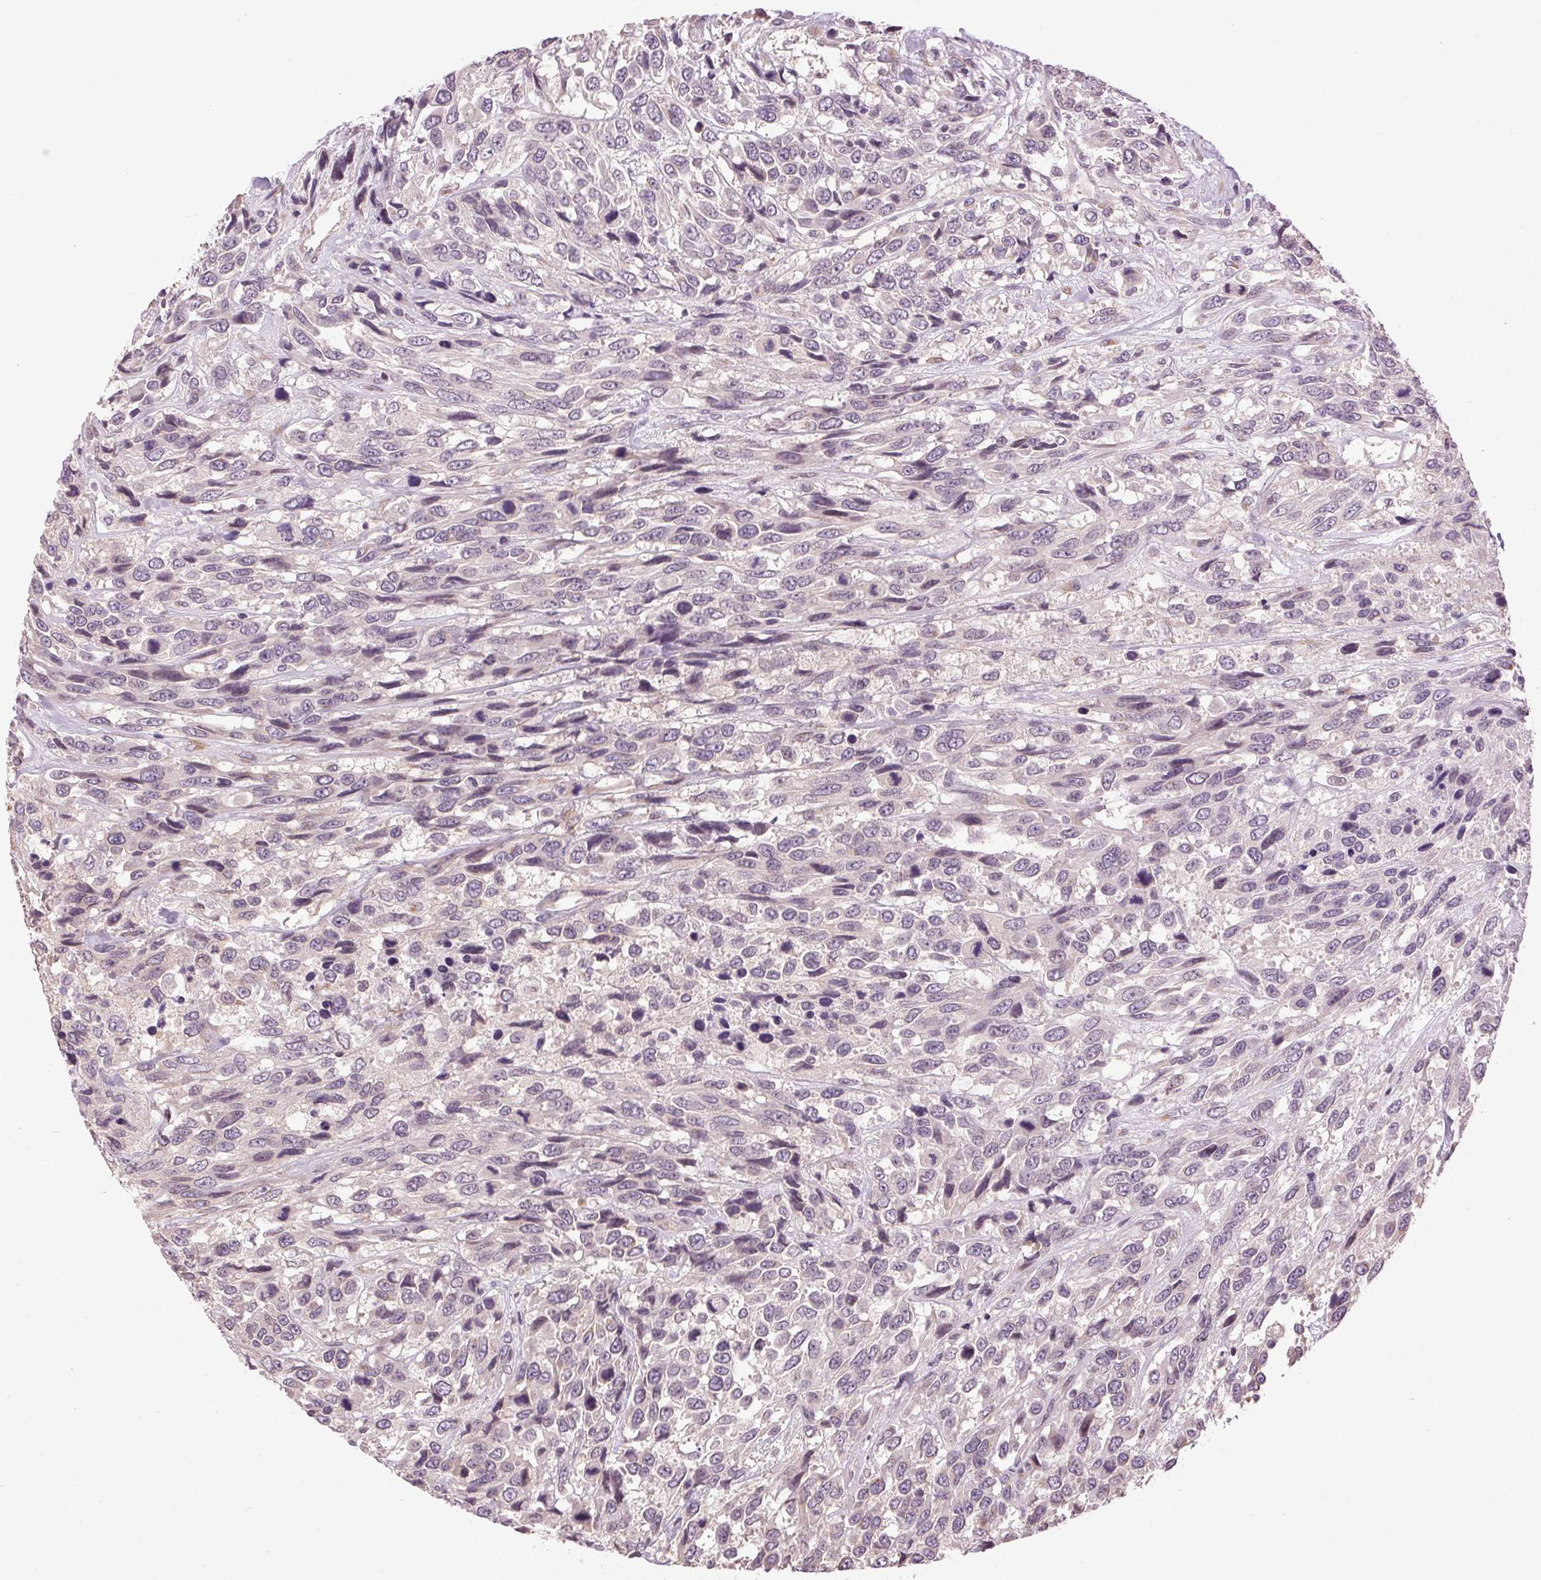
{"staining": {"intensity": "moderate", "quantity": "<25%", "location": "cytoplasmic/membranous"}, "tissue": "urothelial cancer", "cell_type": "Tumor cells", "image_type": "cancer", "snomed": [{"axis": "morphology", "description": "Urothelial carcinoma, High grade"}, {"axis": "topography", "description": "Urinary bladder"}], "caption": "Moderate cytoplasmic/membranous protein expression is appreciated in about <25% of tumor cells in urothelial cancer.", "gene": "GOLPH3", "patient": {"sex": "female", "age": 70}}